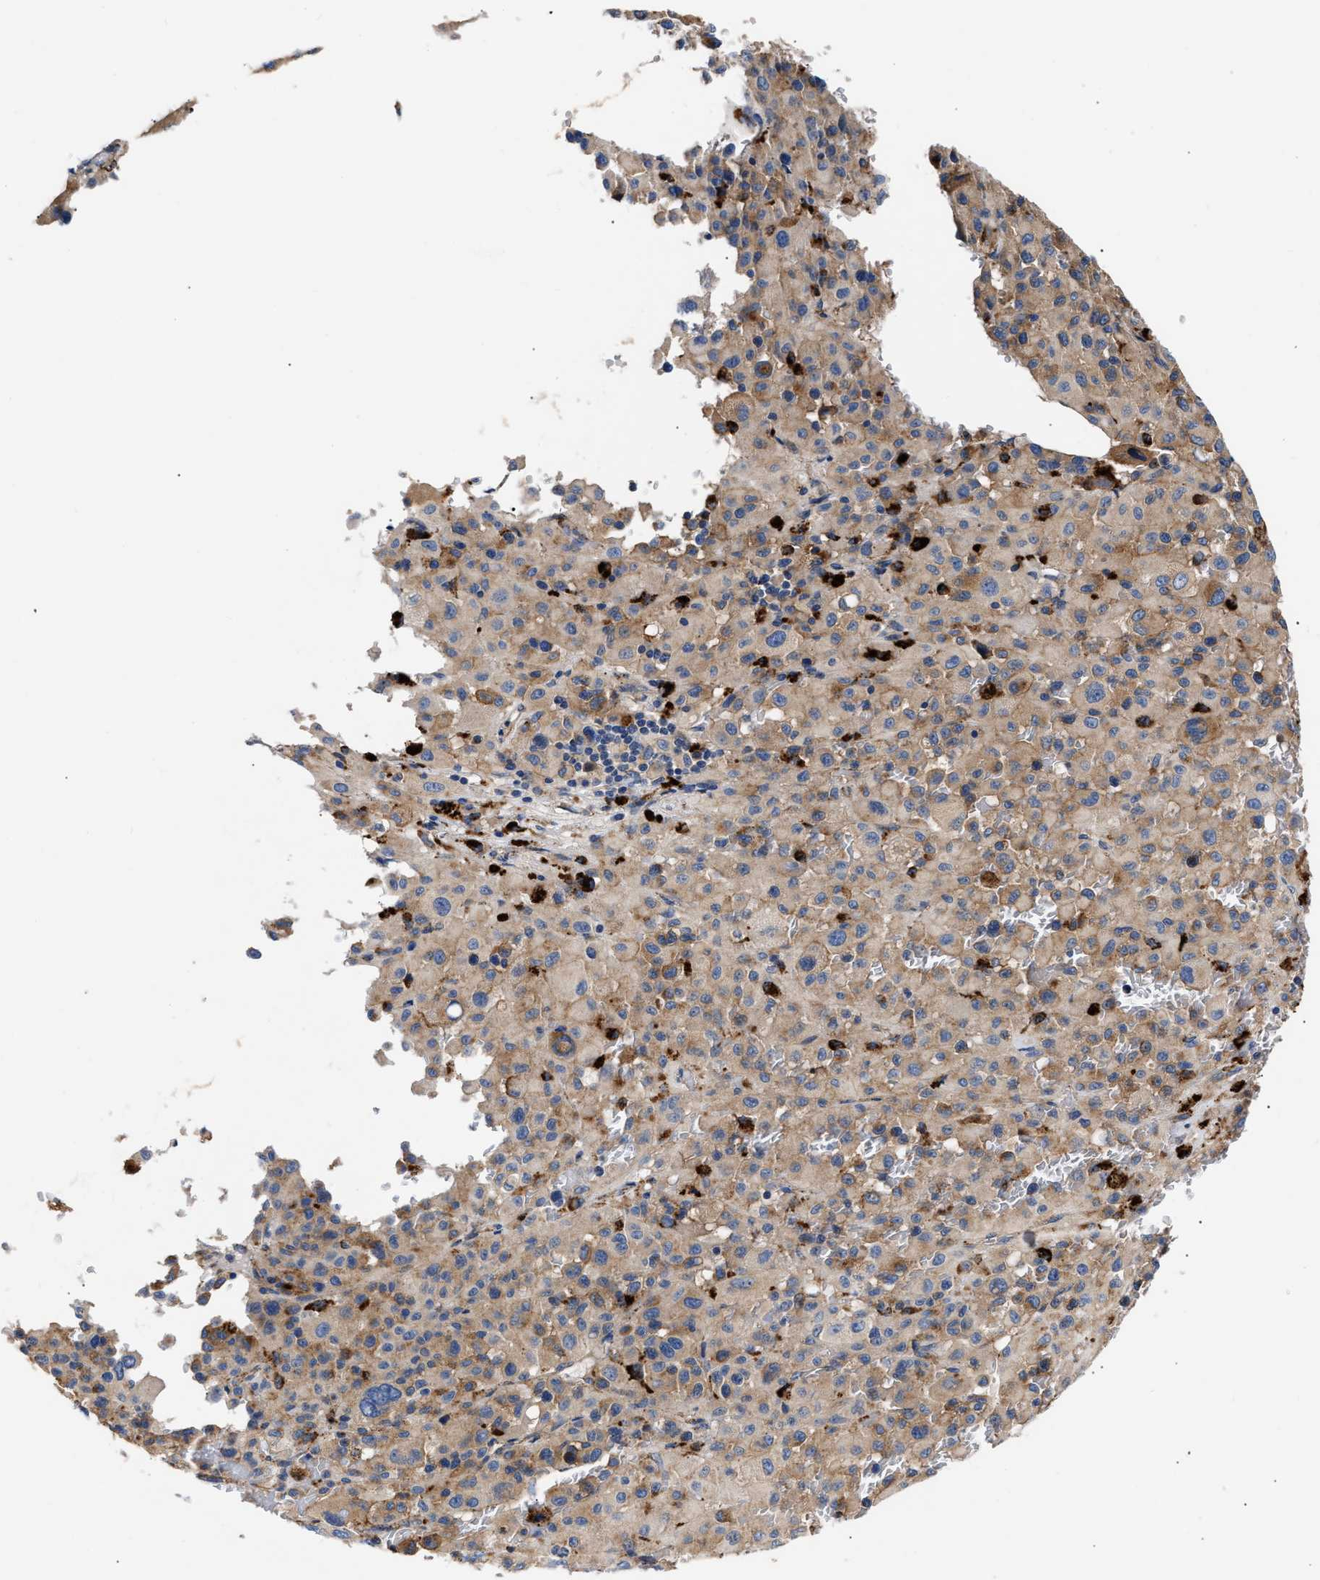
{"staining": {"intensity": "weak", "quantity": ">75%", "location": "cytoplasmic/membranous"}, "tissue": "melanoma", "cell_type": "Tumor cells", "image_type": "cancer", "snomed": [{"axis": "morphology", "description": "Malignant melanoma, Metastatic site"}, {"axis": "topography", "description": "Skin"}], "caption": "Protein analysis of malignant melanoma (metastatic site) tissue displays weak cytoplasmic/membranous positivity in approximately >75% of tumor cells.", "gene": "CCDC146", "patient": {"sex": "female", "age": 74}}